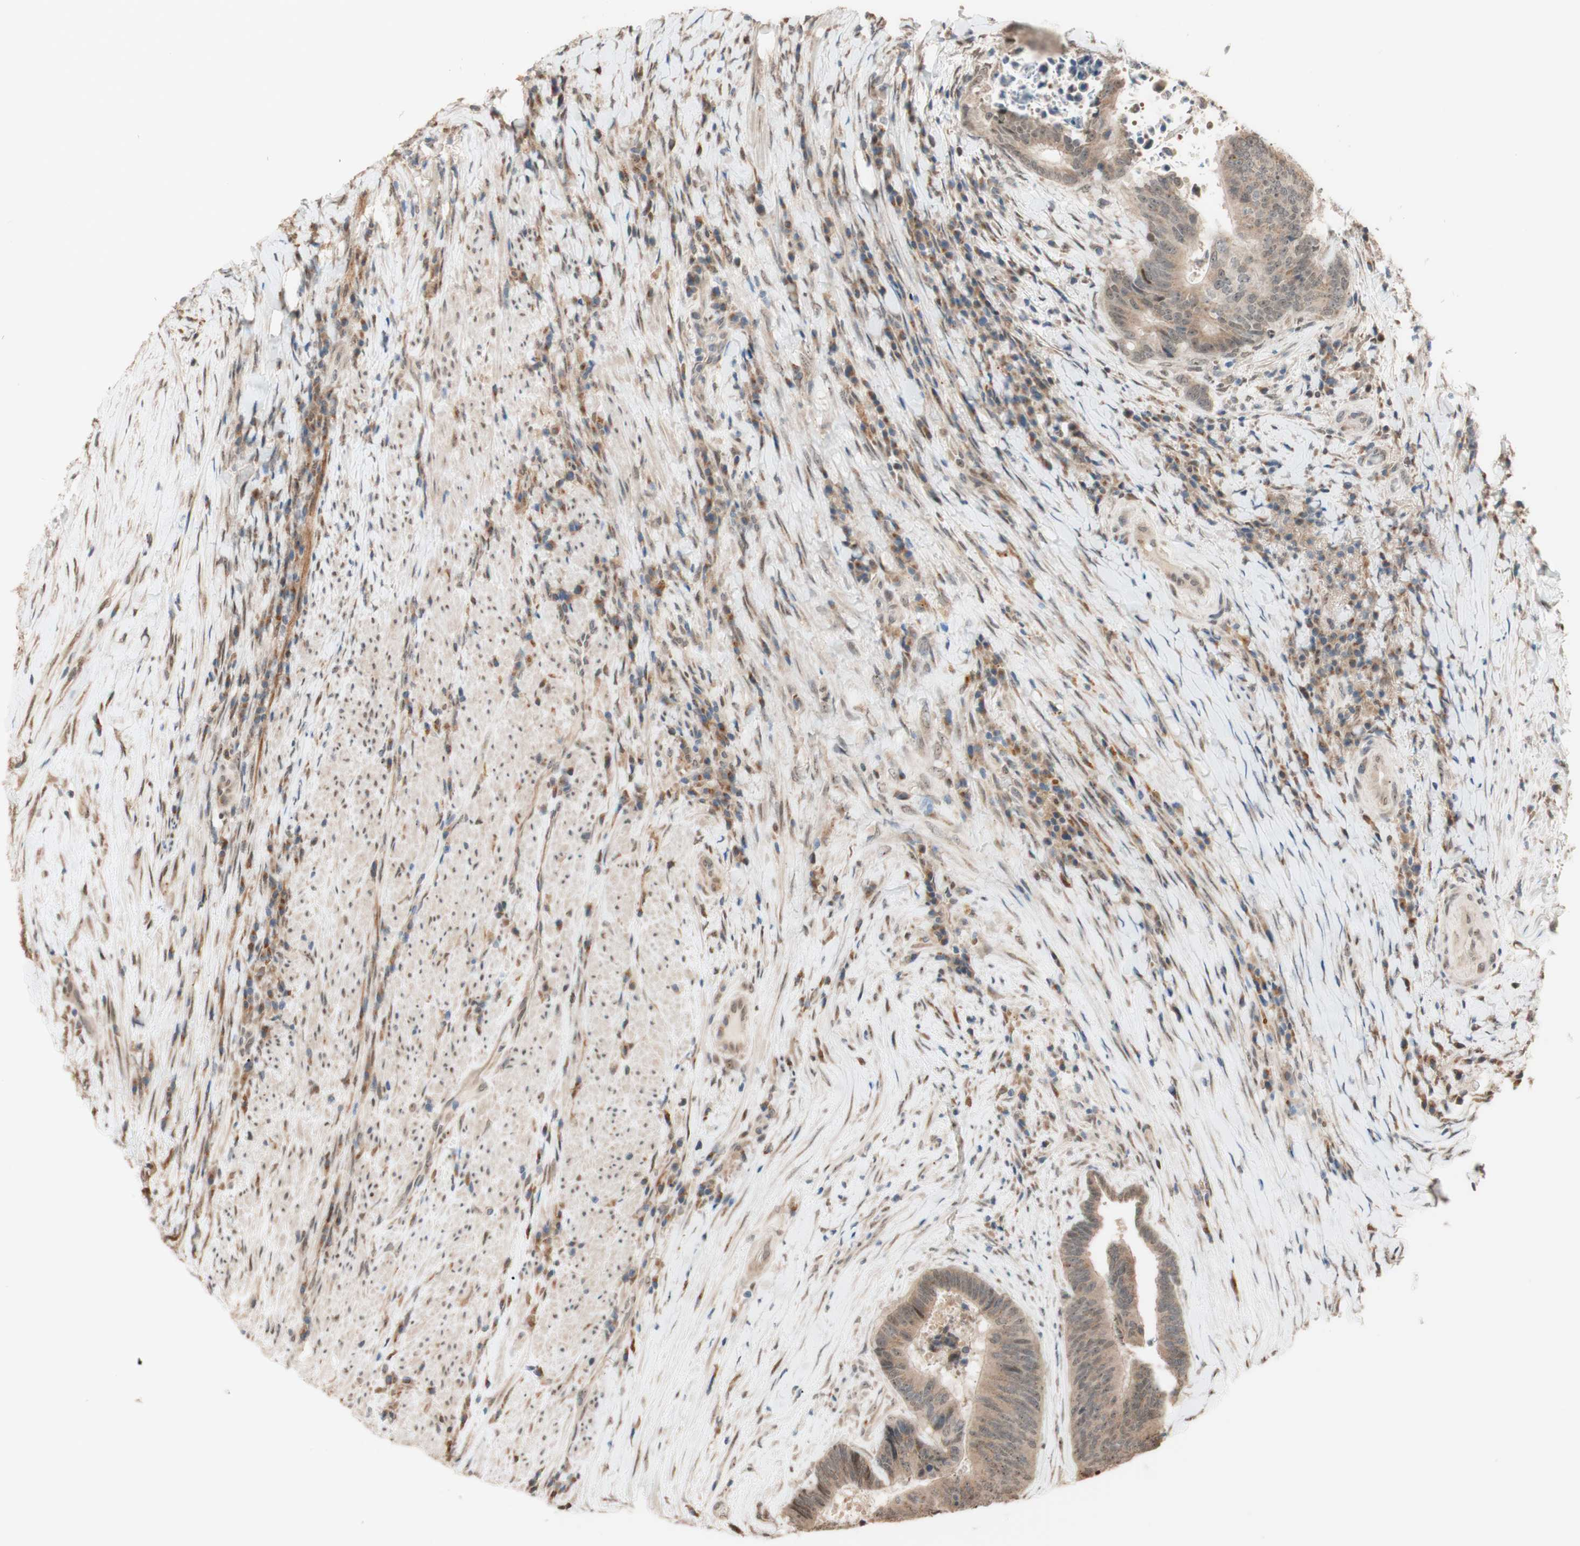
{"staining": {"intensity": "weak", "quantity": "25%-75%", "location": "cytoplasmic/membranous"}, "tissue": "colorectal cancer", "cell_type": "Tumor cells", "image_type": "cancer", "snomed": [{"axis": "morphology", "description": "Adenocarcinoma, NOS"}, {"axis": "topography", "description": "Rectum"}], "caption": "A low amount of weak cytoplasmic/membranous staining is identified in approximately 25%-75% of tumor cells in colorectal adenocarcinoma tissue.", "gene": "CCNC", "patient": {"sex": "male", "age": 72}}